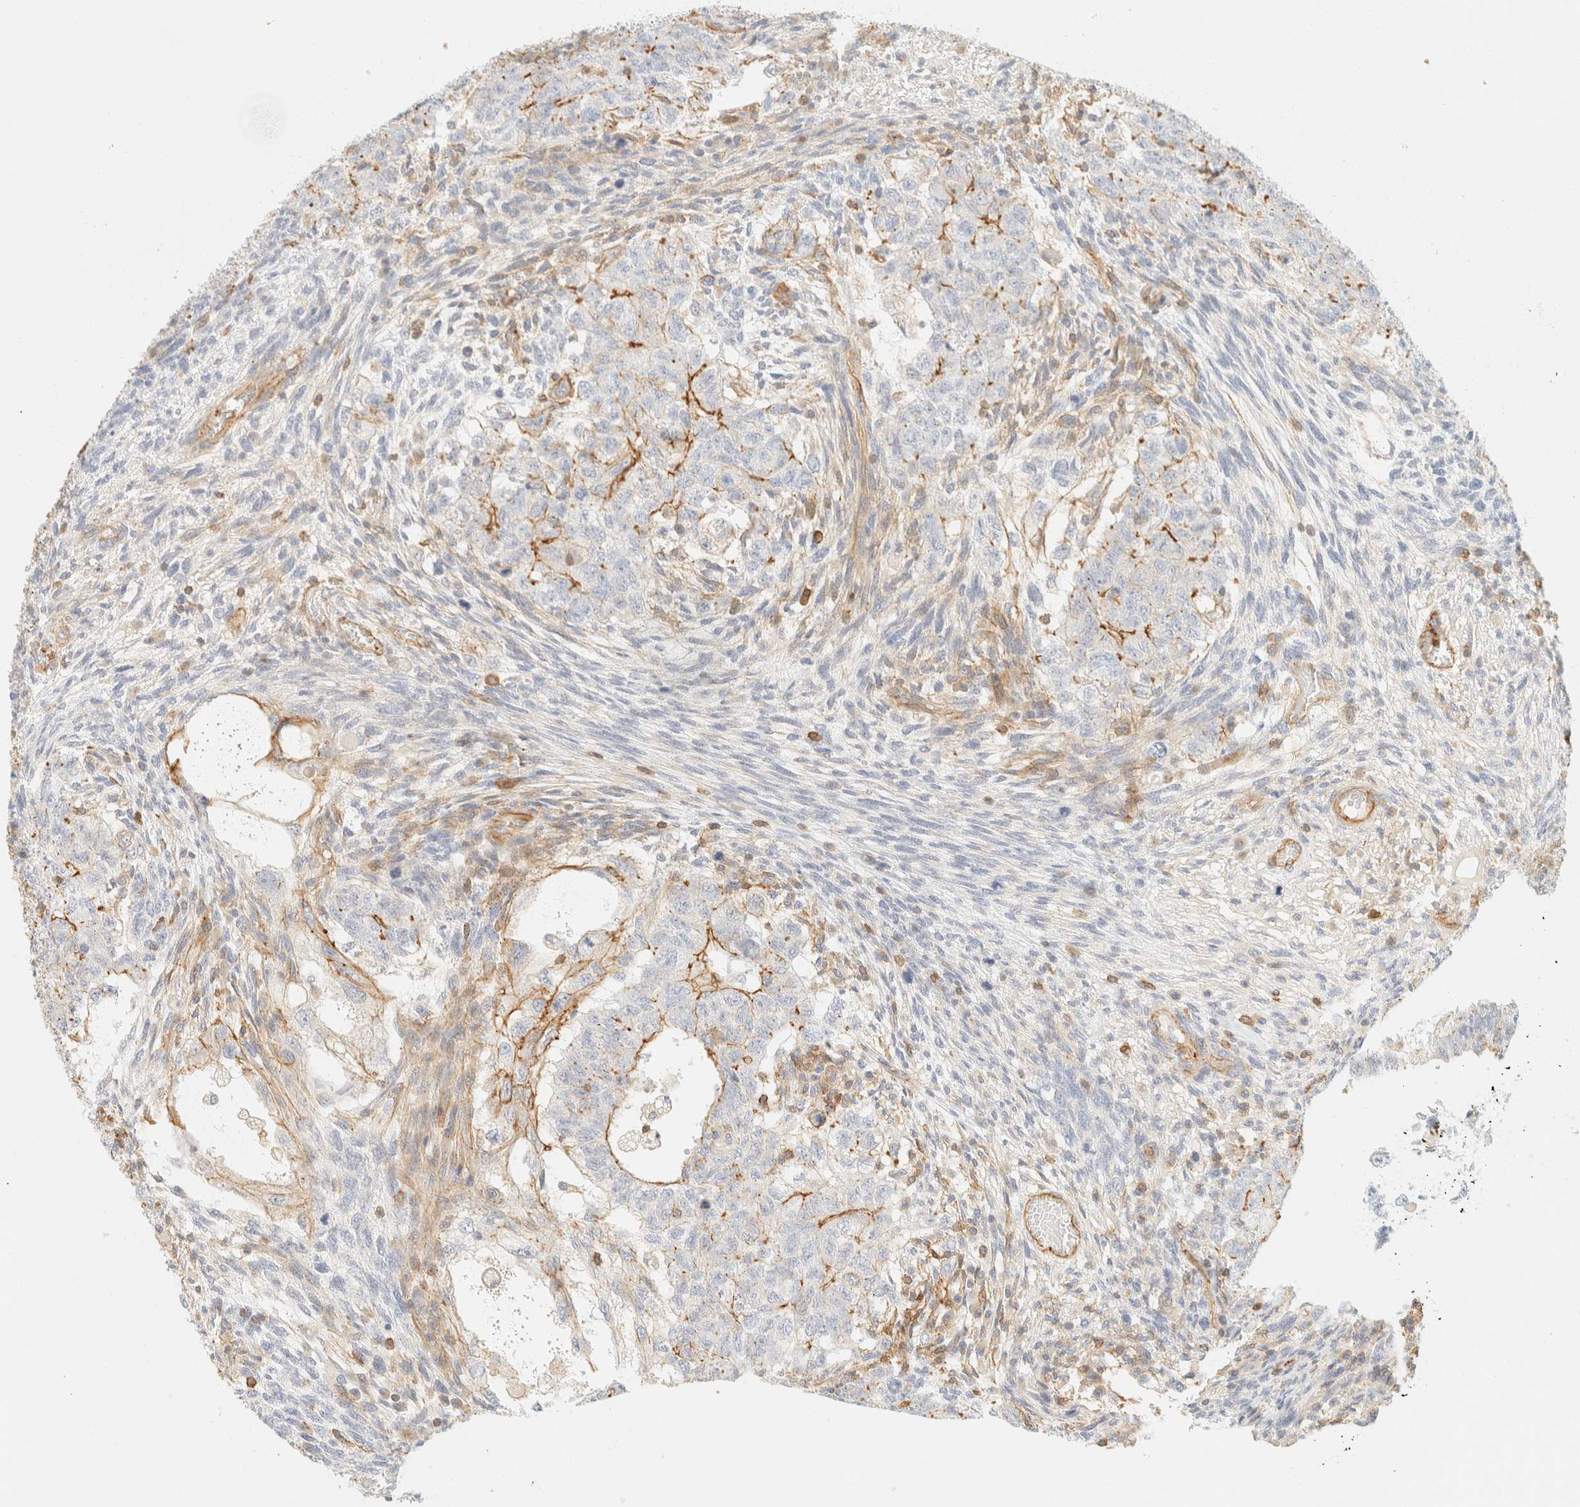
{"staining": {"intensity": "moderate", "quantity": "25%-75%", "location": "cytoplasmic/membranous"}, "tissue": "testis cancer", "cell_type": "Tumor cells", "image_type": "cancer", "snomed": [{"axis": "morphology", "description": "Normal tissue, NOS"}, {"axis": "morphology", "description": "Carcinoma, Embryonal, NOS"}, {"axis": "topography", "description": "Testis"}], "caption": "This micrograph demonstrates testis cancer stained with IHC to label a protein in brown. The cytoplasmic/membranous of tumor cells show moderate positivity for the protein. Nuclei are counter-stained blue.", "gene": "OTOP2", "patient": {"sex": "male", "age": 36}}